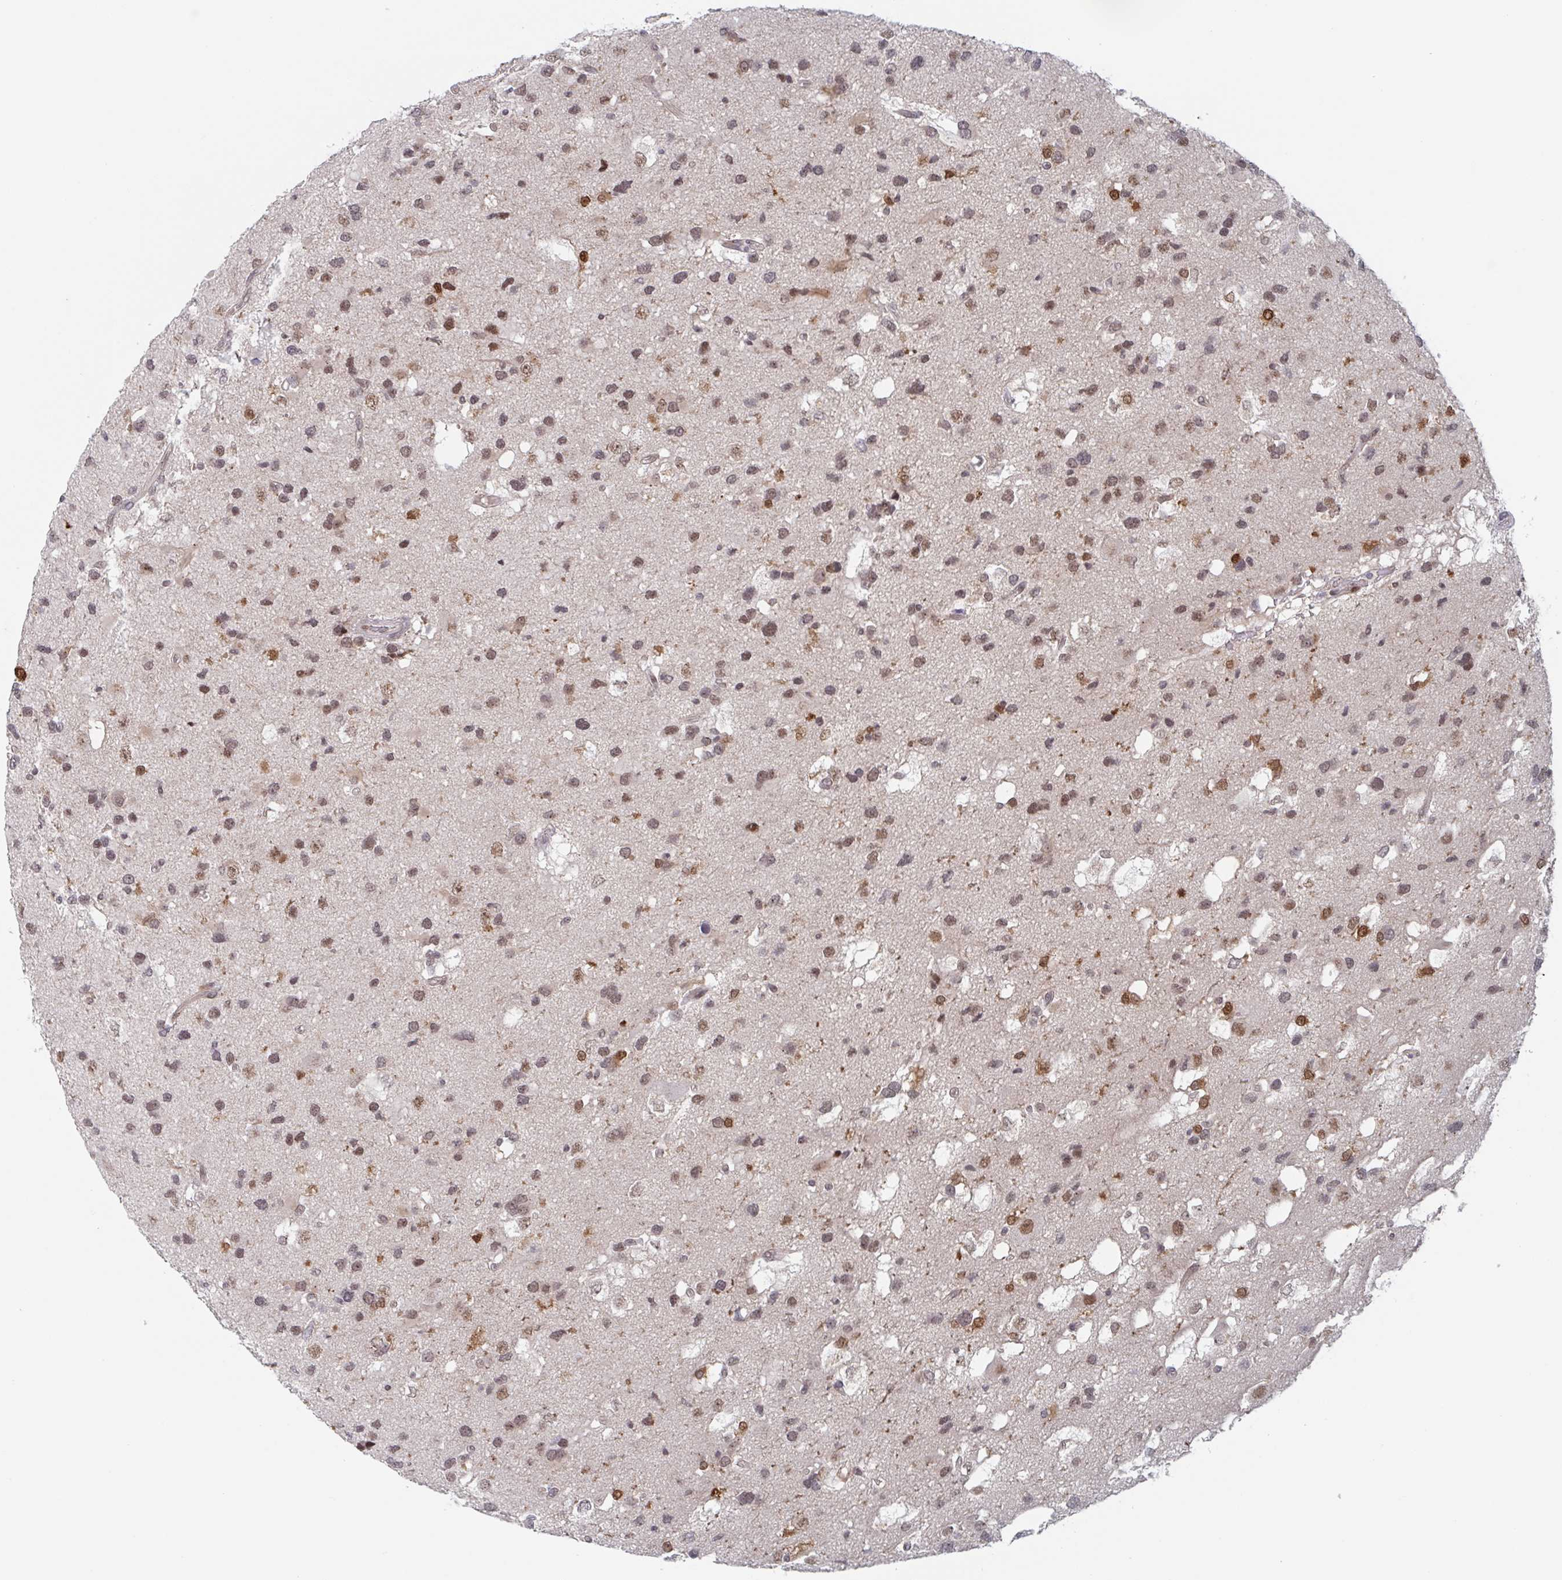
{"staining": {"intensity": "moderate", "quantity": "25%-75%", "location": "nuclear"}, "tissue": "glioma", "cell_type": "Tumor cells", "image_type": "cancer", "snomed": [{"axis": "morphology", "description": "Glioma, malignant, High grade"}, {"axis": "topography", "description": "Brain"}], "caption": "This image exhibits immunohistochemistry staining of malignant glioma (high-grade), with medium moderate nuclear staining in about 25%-75% of tumor cells.", "gene": "RNF212", "patient": {"sex": "male", "age": 53}}